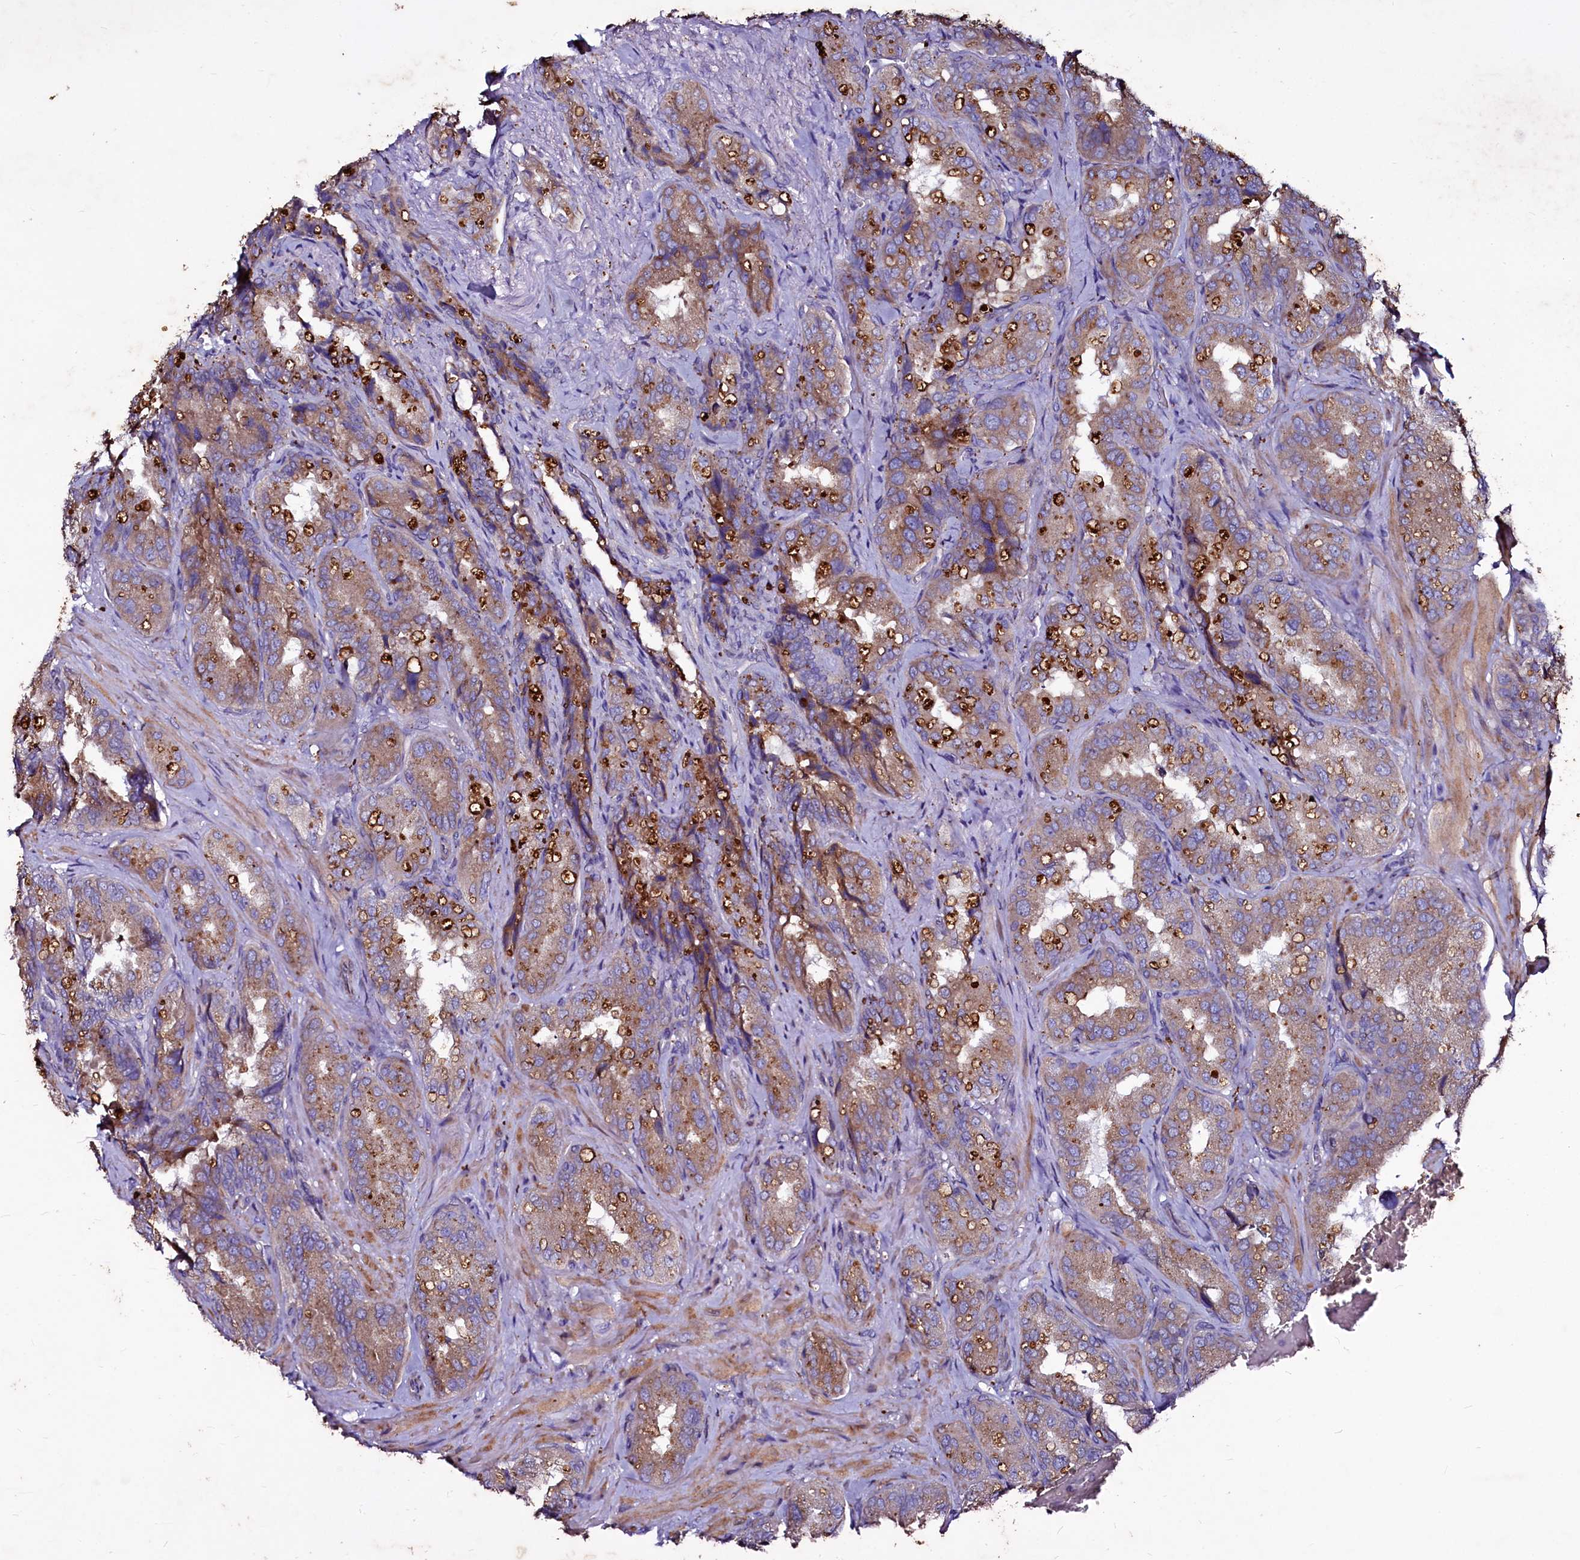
{"staining": {"intensity": "moderate", "quantity": "25%-75%", "location": "cytoplasmic/membranous"}, "tissue": "seminal vesicle", "cell_type": "Glandular cells", "image_type": "normal", "snomed": [{"axis": "morphology", "description": "Normal tissue, NOS"}, {"axis": "topography", "description": "Prostate and seminal vesicle, NOS"}, {"axis": "topography", "description": "Prostate"}, {"axis": "topography", "description": "Seminal veicle"}], "caption": "Unremarkable seminal vesicle was stained to show a protein in brown. There is medium levels of moderate cytoplasmic/membranous positivity in approximately 25%-75% of glandular cells.", "gene": "SELENOT", "patient": {"sex": "male", "age": 67}}